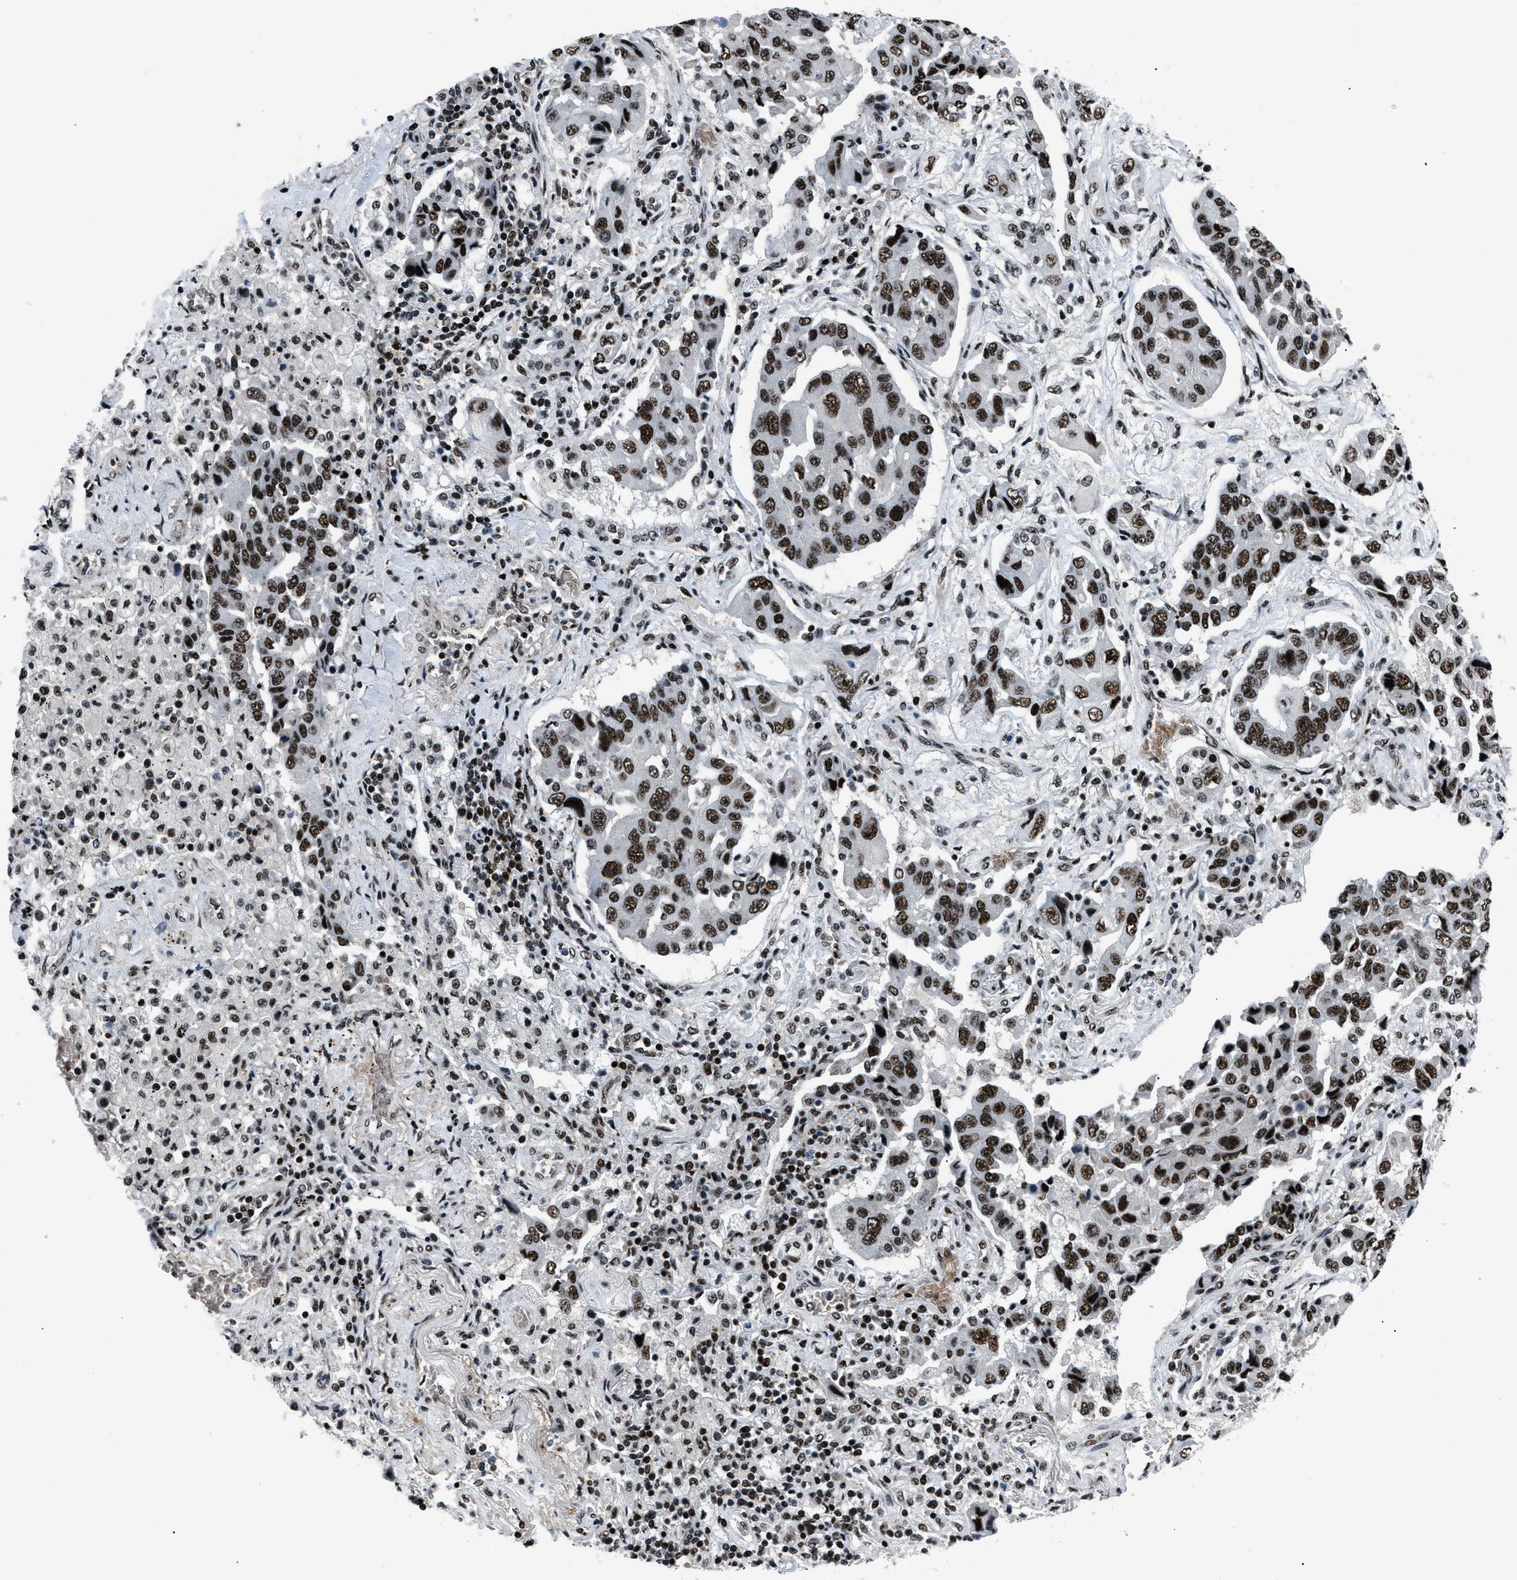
{"staining": {"intensity": "strong", "quantity": ">75%", "location": "nuclear"}, "tissue": "lung cancer", "cell_type": "Tumor cells", "image_type": "cancer", "snomed": [{"axis": "morphology", "description": "Adenocarcinoma, NOS"}, {"axis": "topography", "description": "Lung"}], "caption": "About >75% of tumor cells in human lung cancer (adenocarcinoma) demonstrate strong nuclear protein staining as visualized by brown immunohistochemical staining.", "gene": "SMARCB1", "patient": {"sex": "female", "age": 65}}